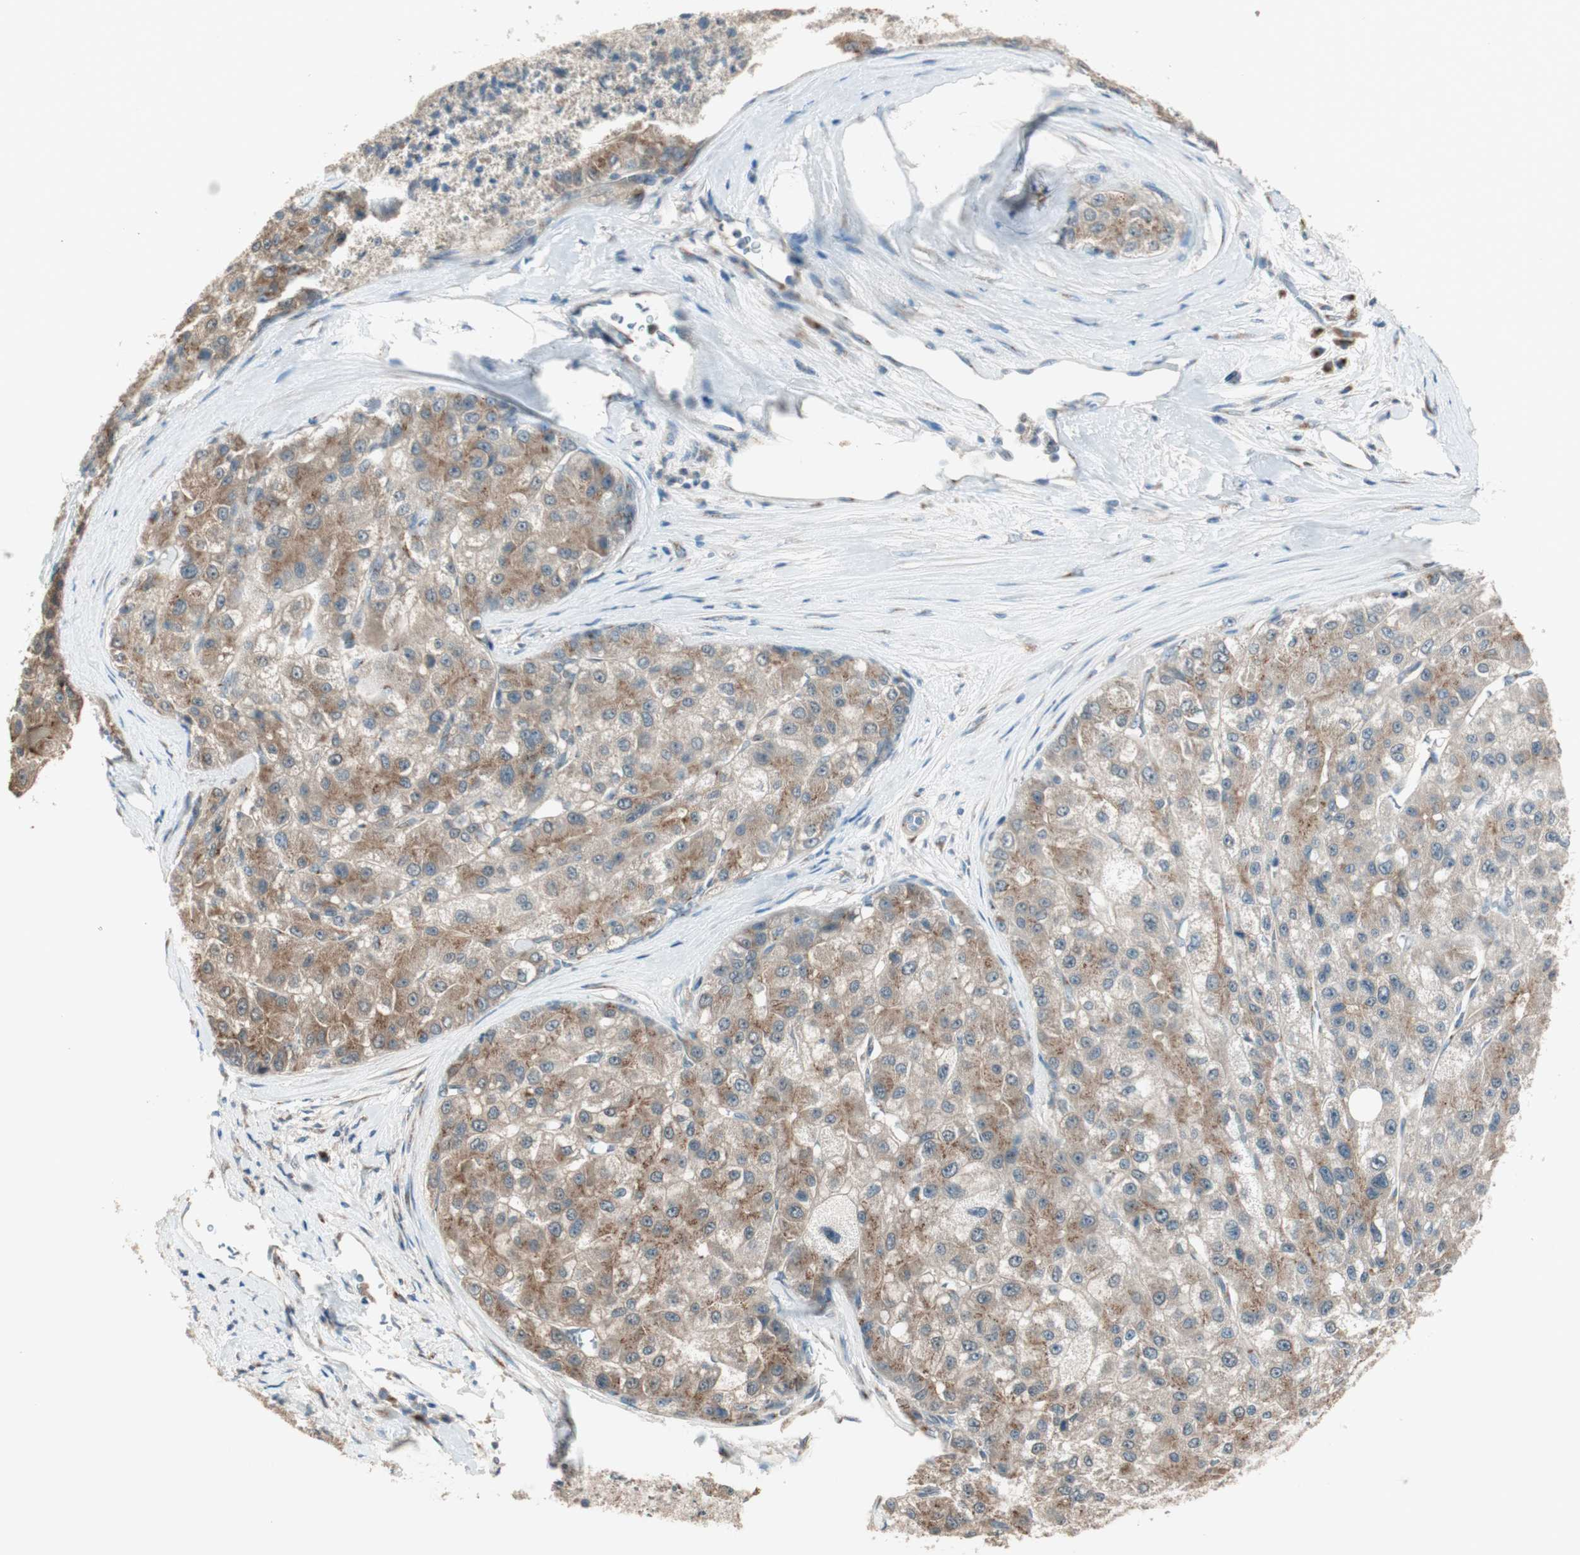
{"staining": {"intensity": "moderate", "quantity": "25%-75%", "location": "cytoplasmic/membranous"}, "tissue": "liver cancer", "cell_type": "Tumor cells", "image_type": "cancer", "snomed": [{"axis": "morphology", "description": "Carcinoma, Hepatocellular, NOS"}, {"axis": "topography", "description": "Liver"}], "caption": "The image exhibits a brown stain indicating the presence of a protein in the cytoplasmic/membranous of tumor cells in liver hepatocellular carcinoma.", "gene": "SEC16A", "patient": {"sex": "male", "age": 80}}